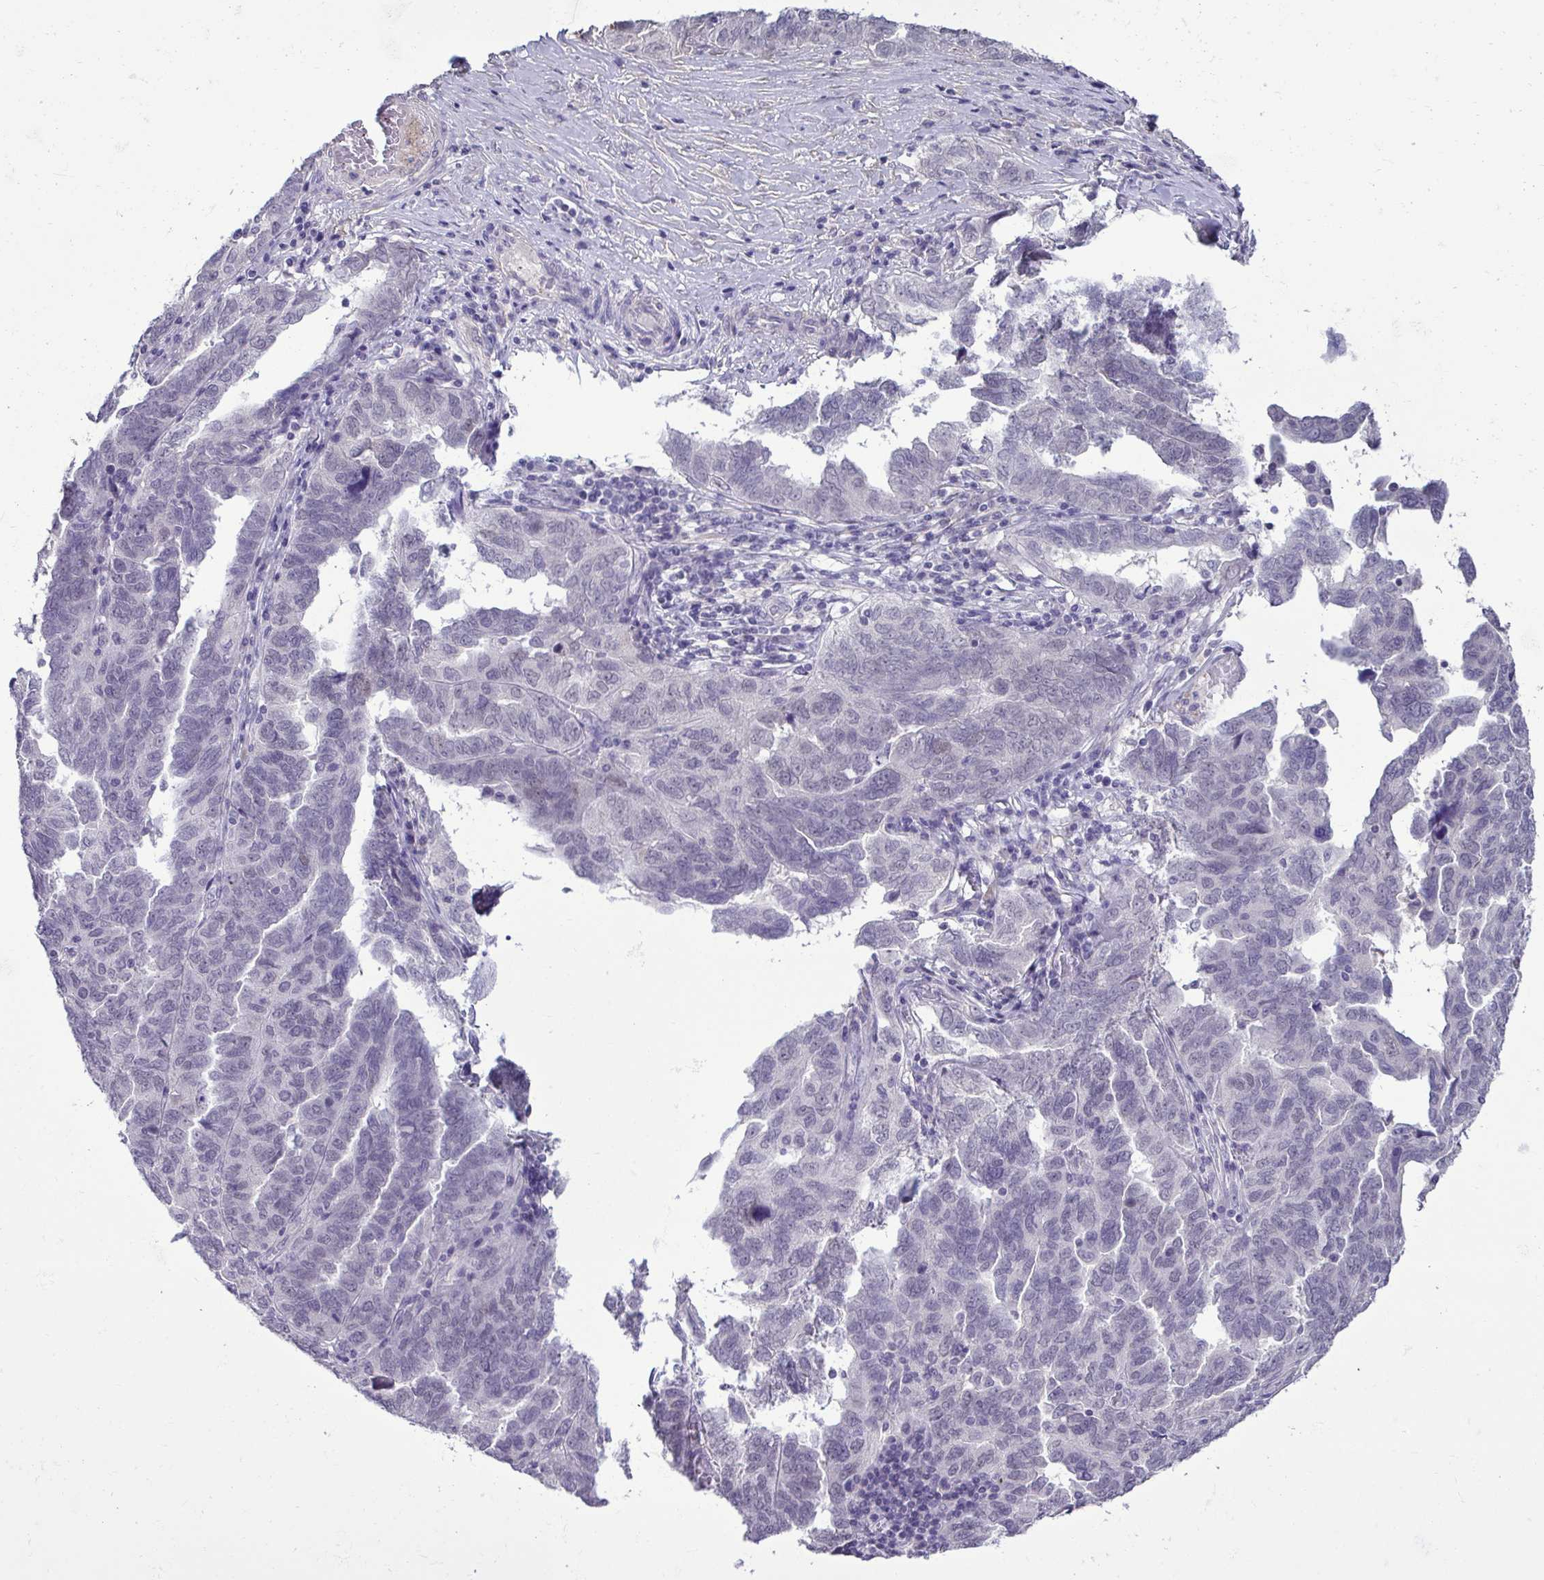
{"staining": {"intensity": "negative", "quantity": "none", "location": "none"}, "tissue": "ovarian cancer", "cell_type": "Tumor cells", "image_type": "cancer", "snomed": [{"axis": "morphology", "description": "Cystadenocarcinoma, serous, NOS"}, {"axis": "topography", "description": "Ovary"}], "caption": "IHC of ovarian cancer shows no staining in tumor cells.", "gene": "SLC30A3", "patient": {"sex": "female", "age": 64}}